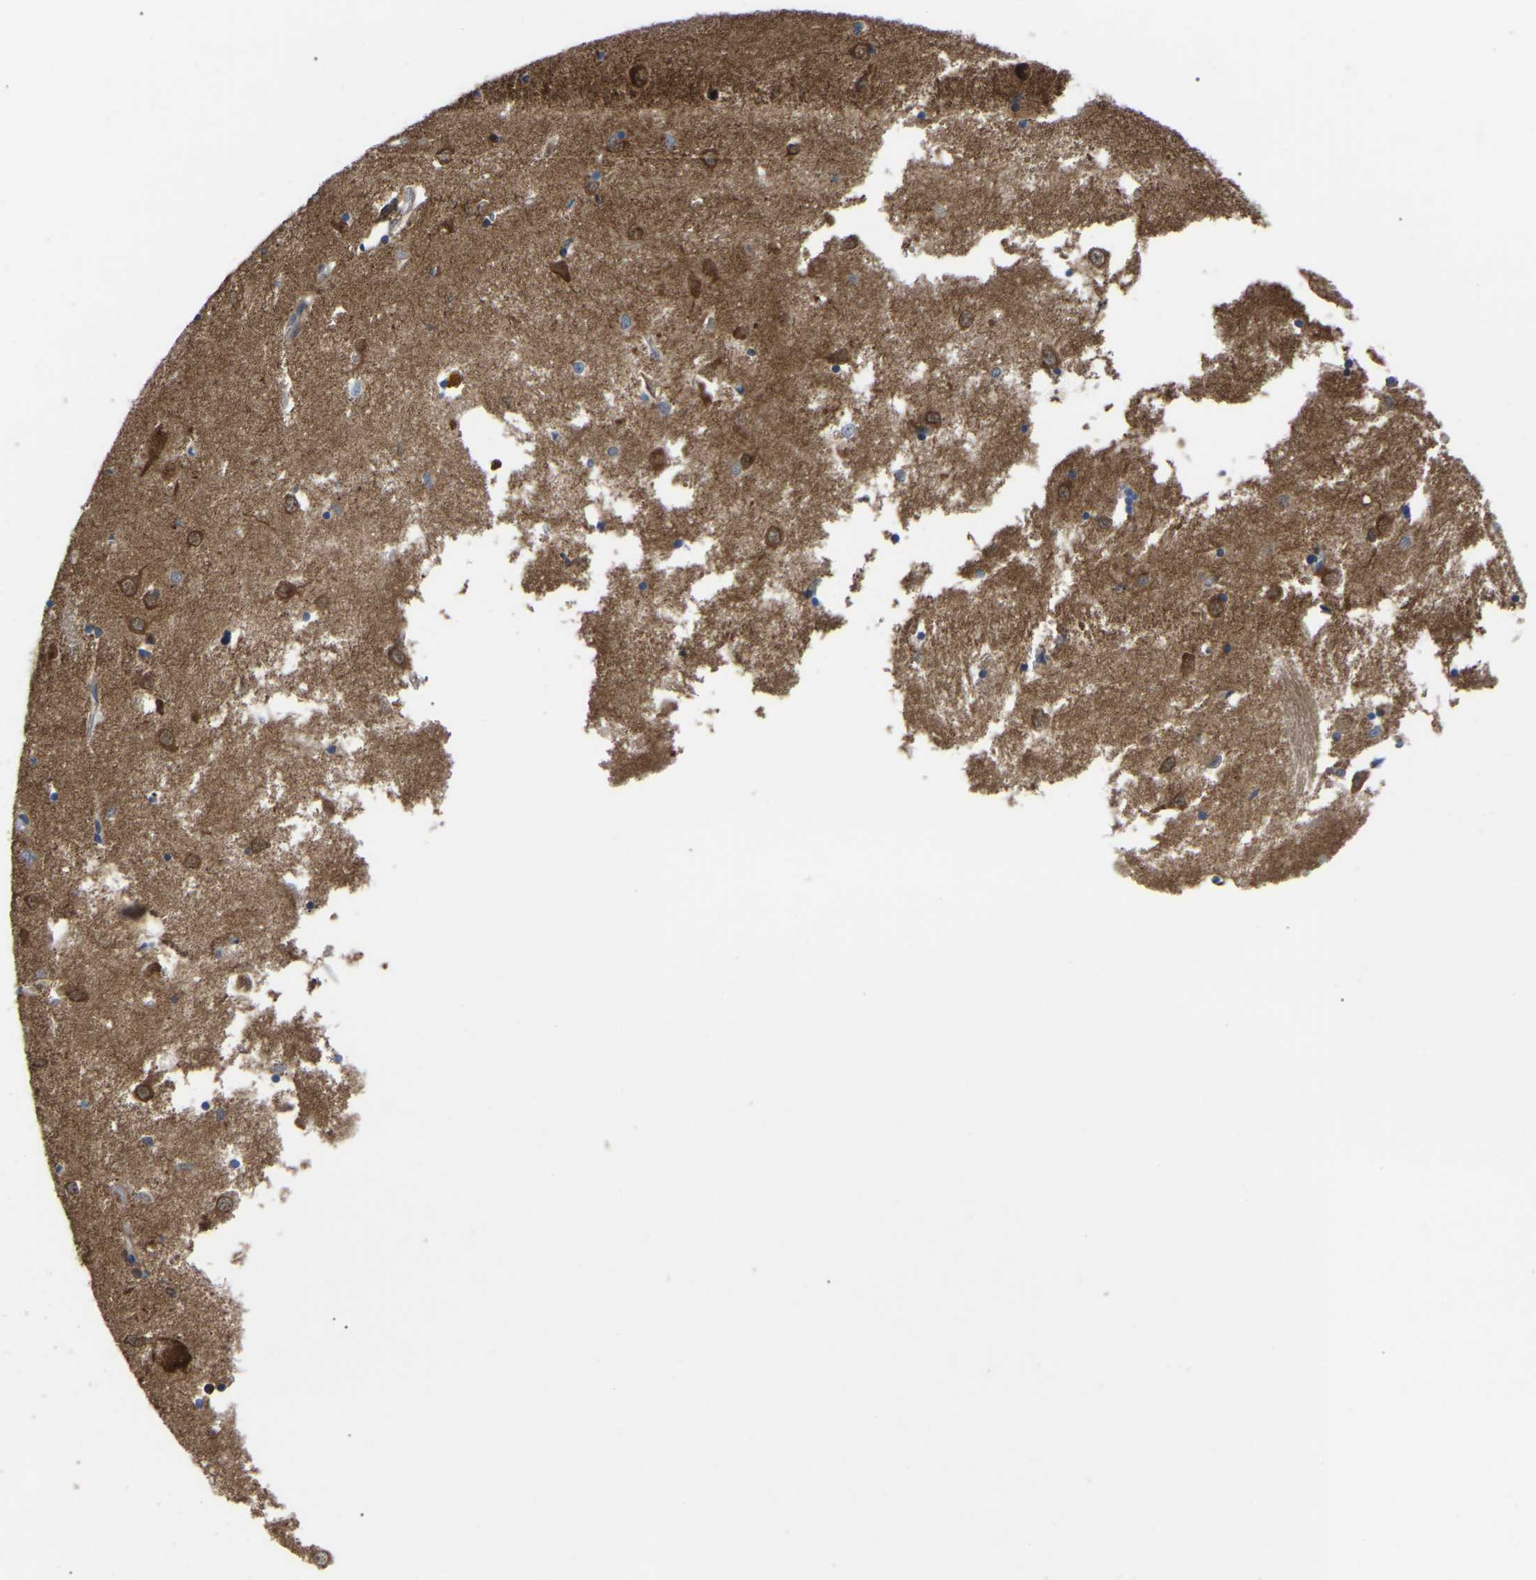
{"staining": {"intensity": "moderate", "quantity": "<25%", "location": "cytoplasmic/membranous"}, "tissue": "caudate", "cell_type": "Glial cells", "image_type": "normal", "snomed": [{"axis": "morphology", "description": "Normal tissue, NOS"}, {"axis": "topography", "description": "Lateral ventricle wall"}], "caption": "Caudate stained with DAB (3,3'-diaminobenzidine) immunohistochemistry exhibits low levels of moderate cytoplasmic/membranous positivity in about <25% of glial cells. Immunohistochemistry stains the protein of interest in brown and the nuclei are stained blue.", "gene": "CIT", "patient": {"sex": "female", "age": 19}}